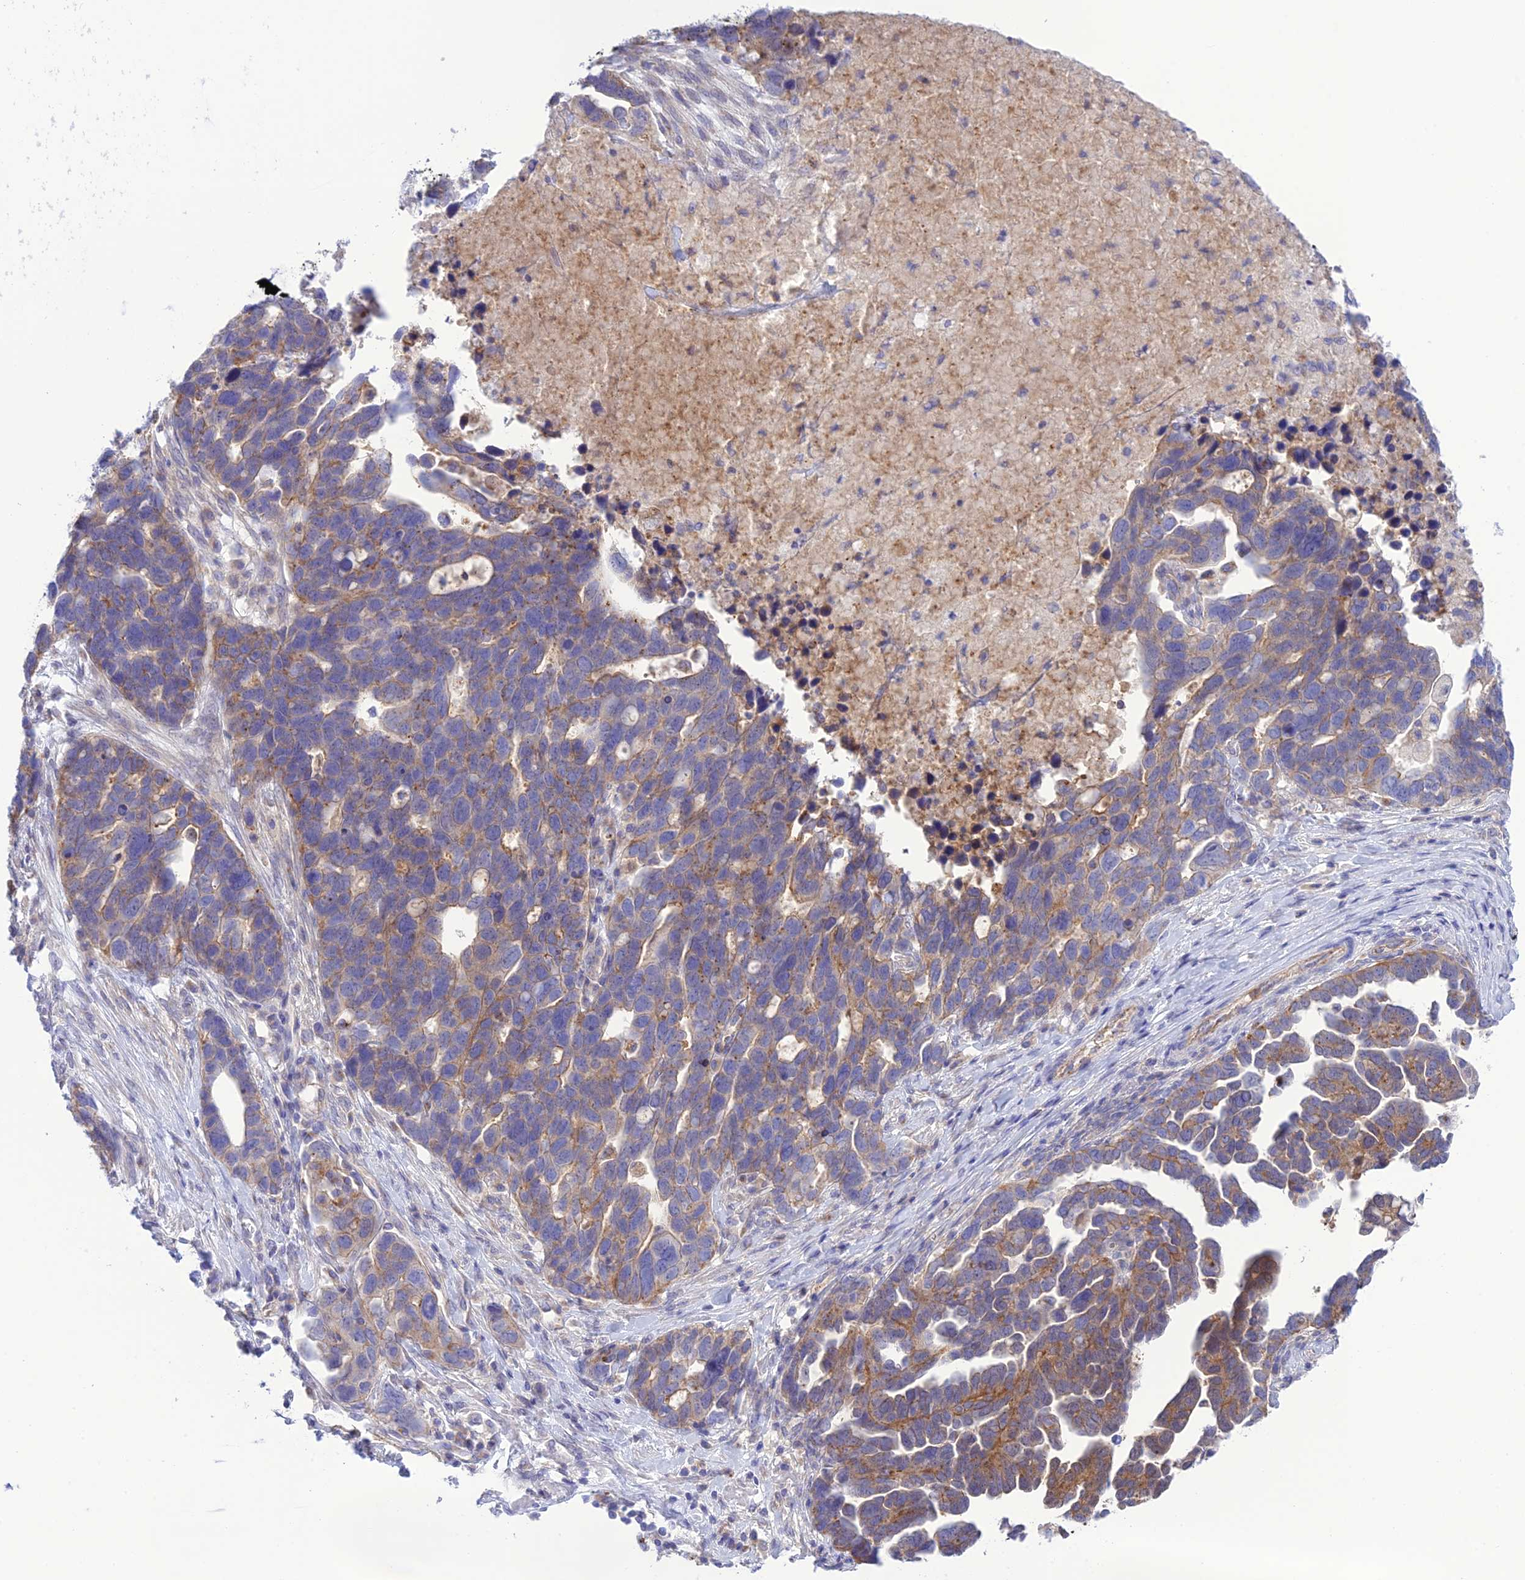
{"staining": {"intensity": "weak", "quantity": ">75%", "location": "cytoplasmic/membranous"}, "tissue": "ovarian cancer", "cell_type": "Tumor cells", "image_type": "cancer", "snomed": [{"axis": "morphology", "description": "Cystadenocarcinoma, serous, NOS"}, {"axis": "topography", "description": "Ovary"}], "caption": "Immunohistochemistry (IHC) image of neoplastic tissue: human ovarian cancer stained using immunohistochemistry demonstrates low levels of weak protein expression localized specifically in the cytoplasmic/membranous of tumor cells, appearing as a cytoplasmic/membranous brown color.", "gene": "CHSY3", "patient": {"sex": "female", "age": 54}}